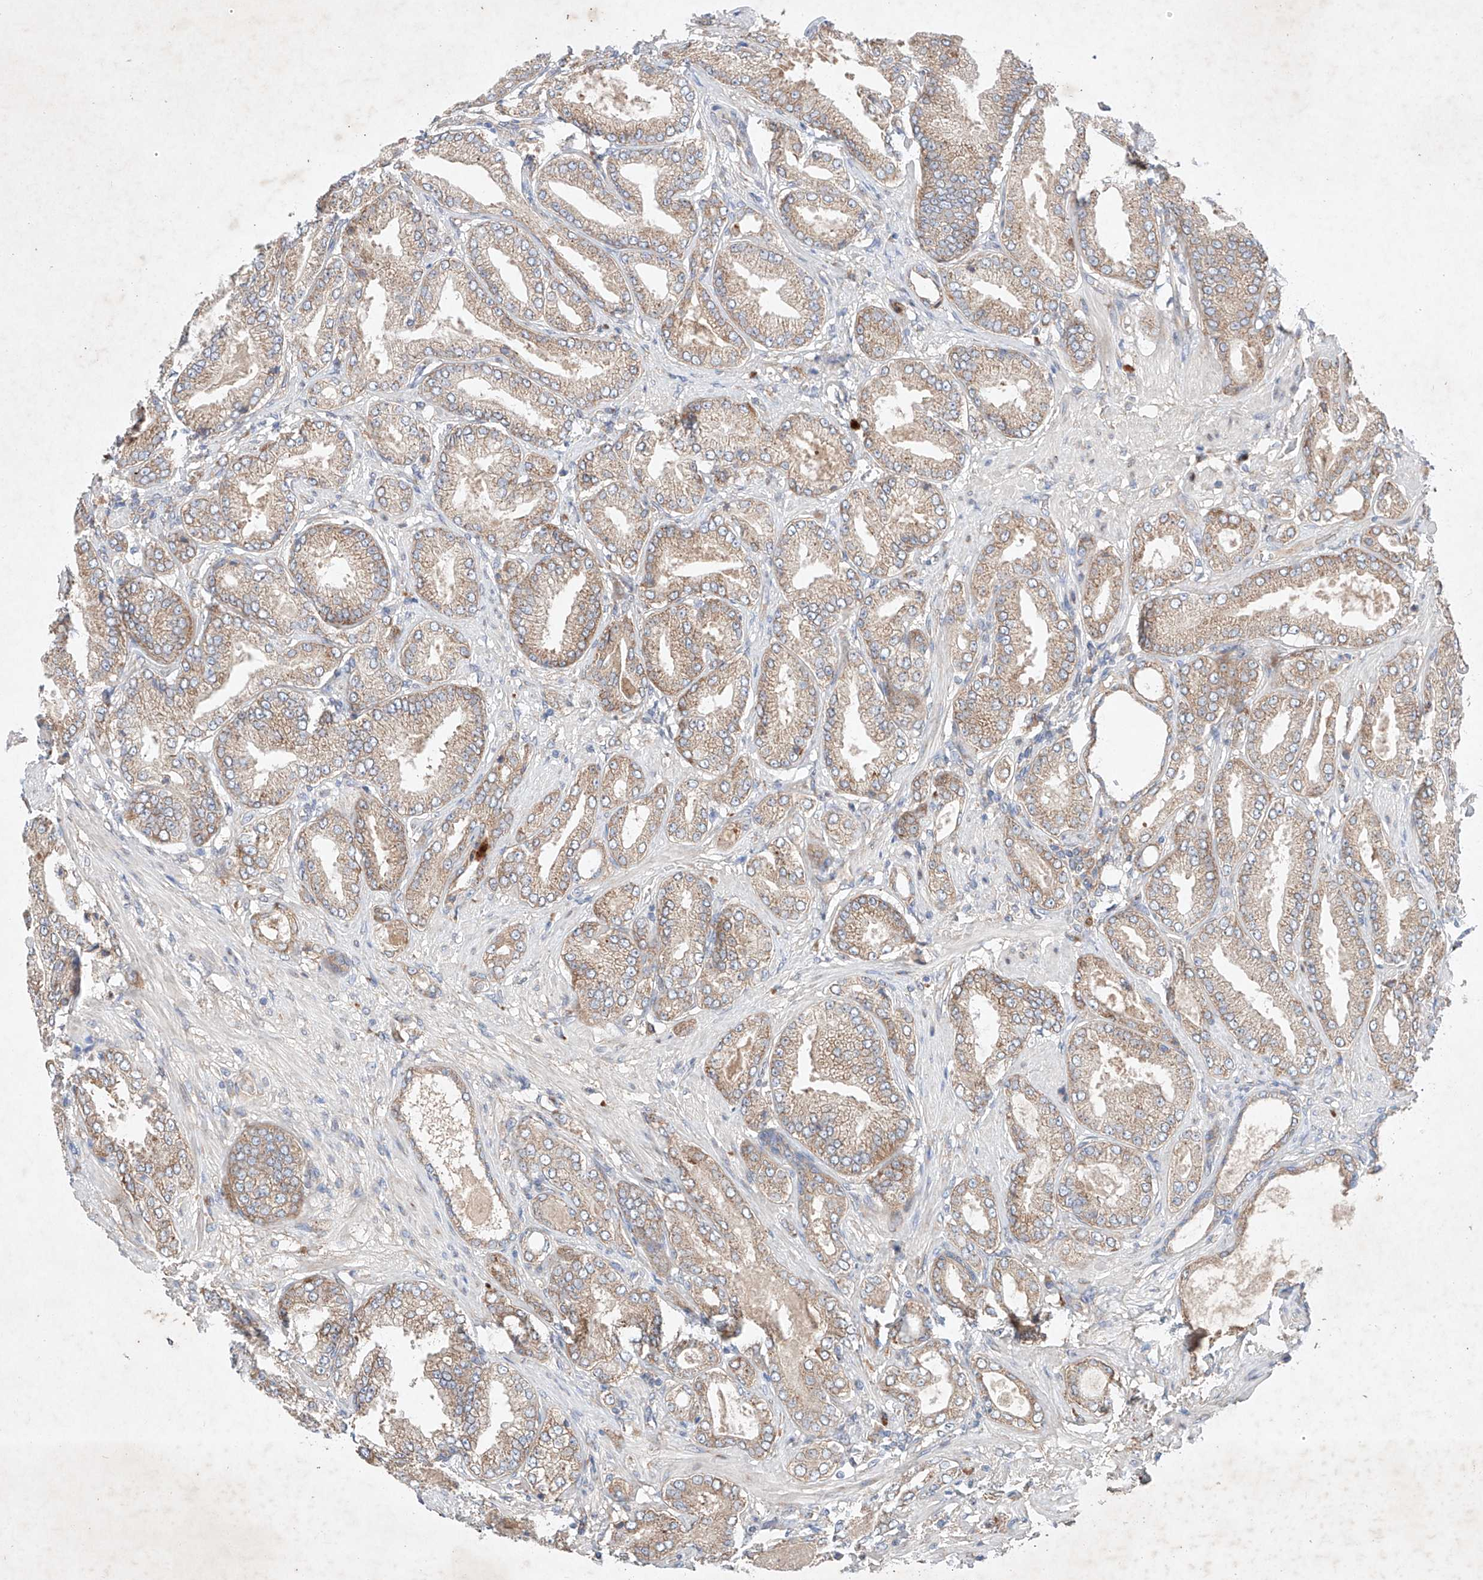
{"staining": {"intensity": "weak", "quantity": ">75%", "location": "cytoplasmic/membranous"}, "tissue": "prostate cancer", "cell_type": "Tumor cells", "image_type": "cancer", "snomed": [{"axis": "morphology", "description": "Adenocarcinoma, Low grade"}, {"axis": "topography", "description": "Prostate"}], "caption": "Approximately >75% of tumor cells in prostate cancer (low-grade adenocarcinoma) reveal weak cytoplasmic/membranous protein staining as visualized by brown immunohistochemical staining.", "gene": "FASTK", "patient": {"sex": "male", "age": 63}}